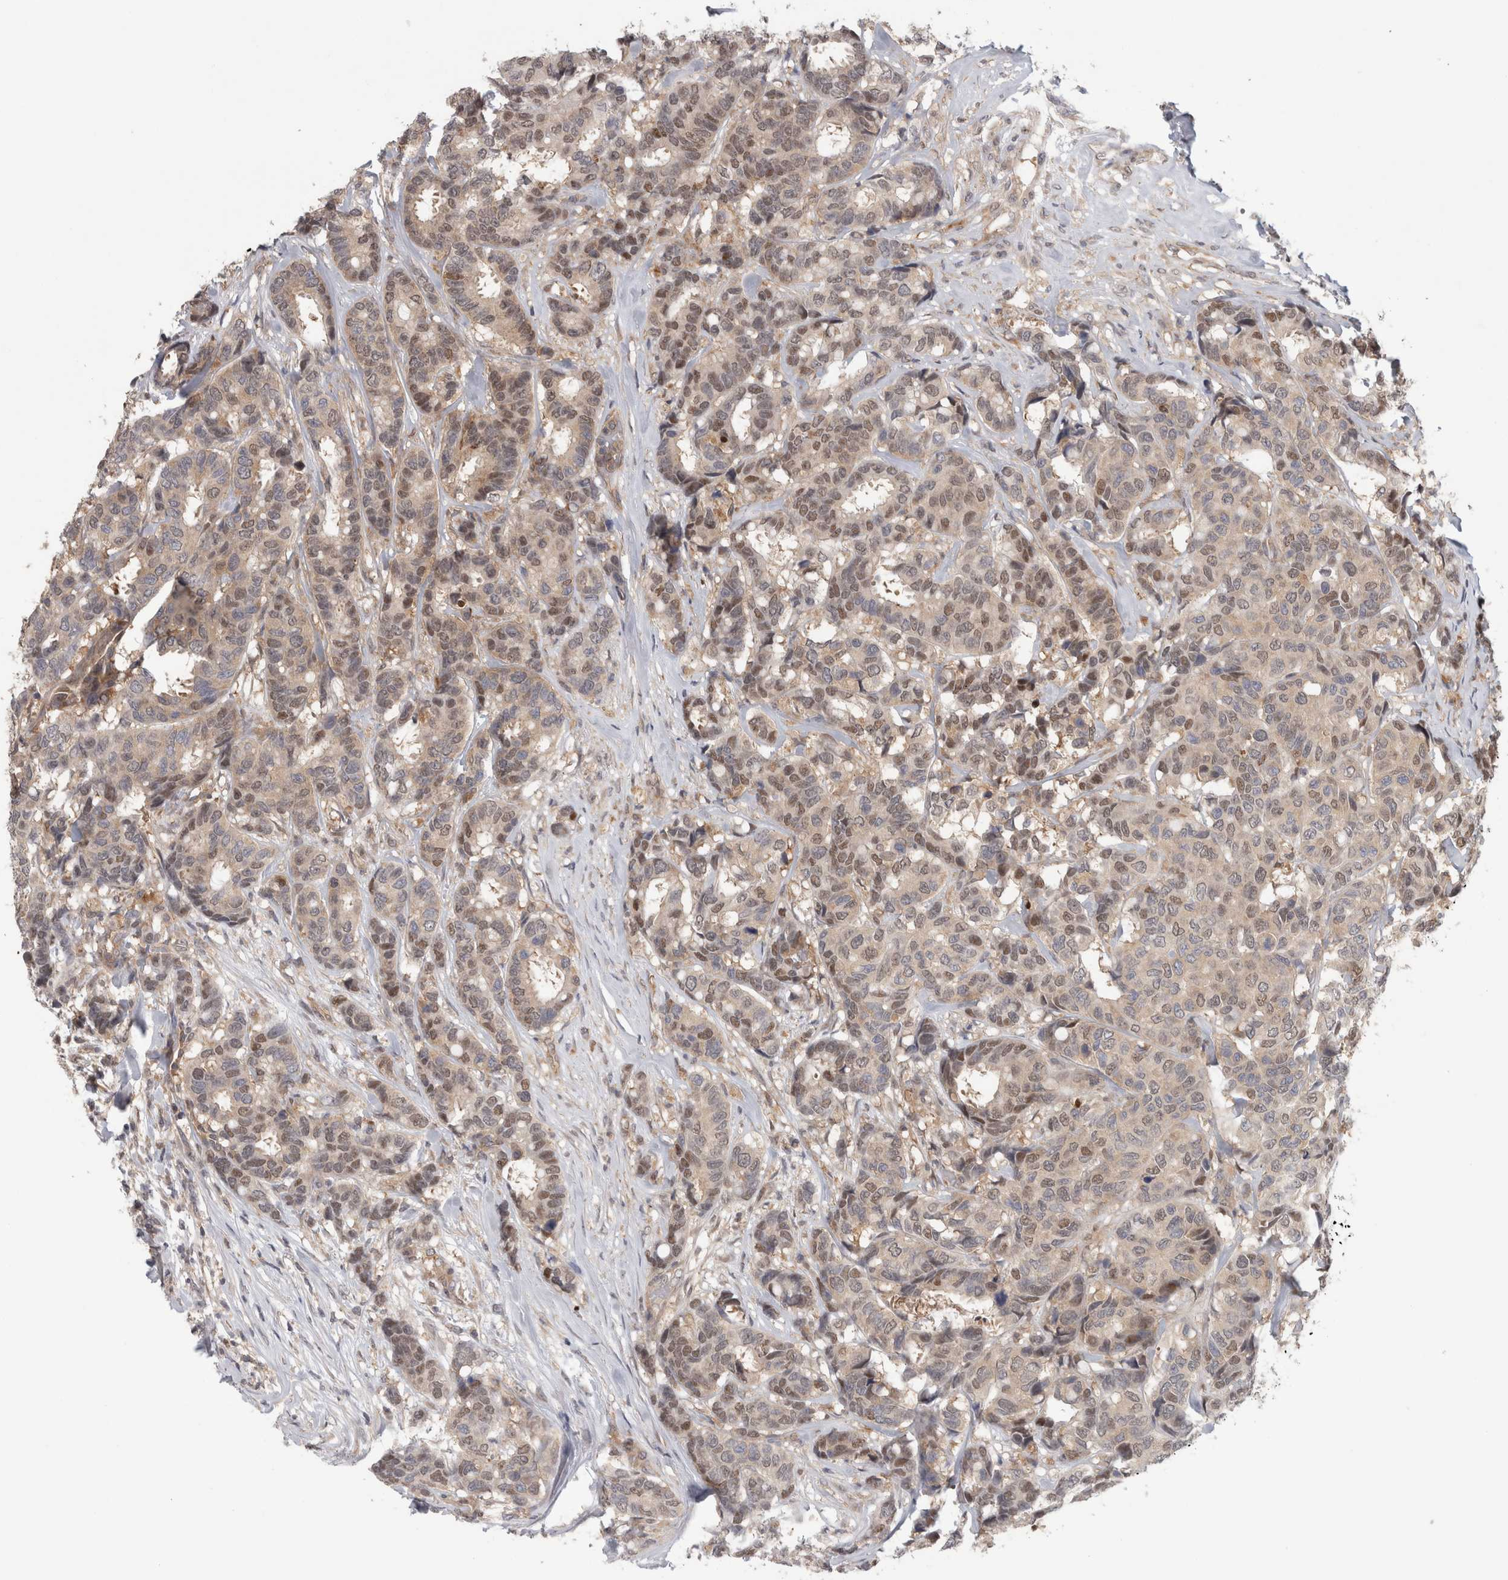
{"staining": {"intensity": "moderate", "quantity": "25%-75%", "location": "nuclear"}, "tissue": "breast cancer", "cell_type": "Tumor cells", "image_type": "cancer", "snomed": [{"axis": "morphology", "description": "Duct carcinoma"}, {"axis": "topography", "description": "Breast"}], "caption": "The histopathology image demonstrates immunohistochemical staining of breast invasive ductal carcinoma. There is moderate nuclear positivity is present in approximately 25%-75% of tumor cells.", "gene": "PIGP", "patient": {"sex": "female", "age": 87}}